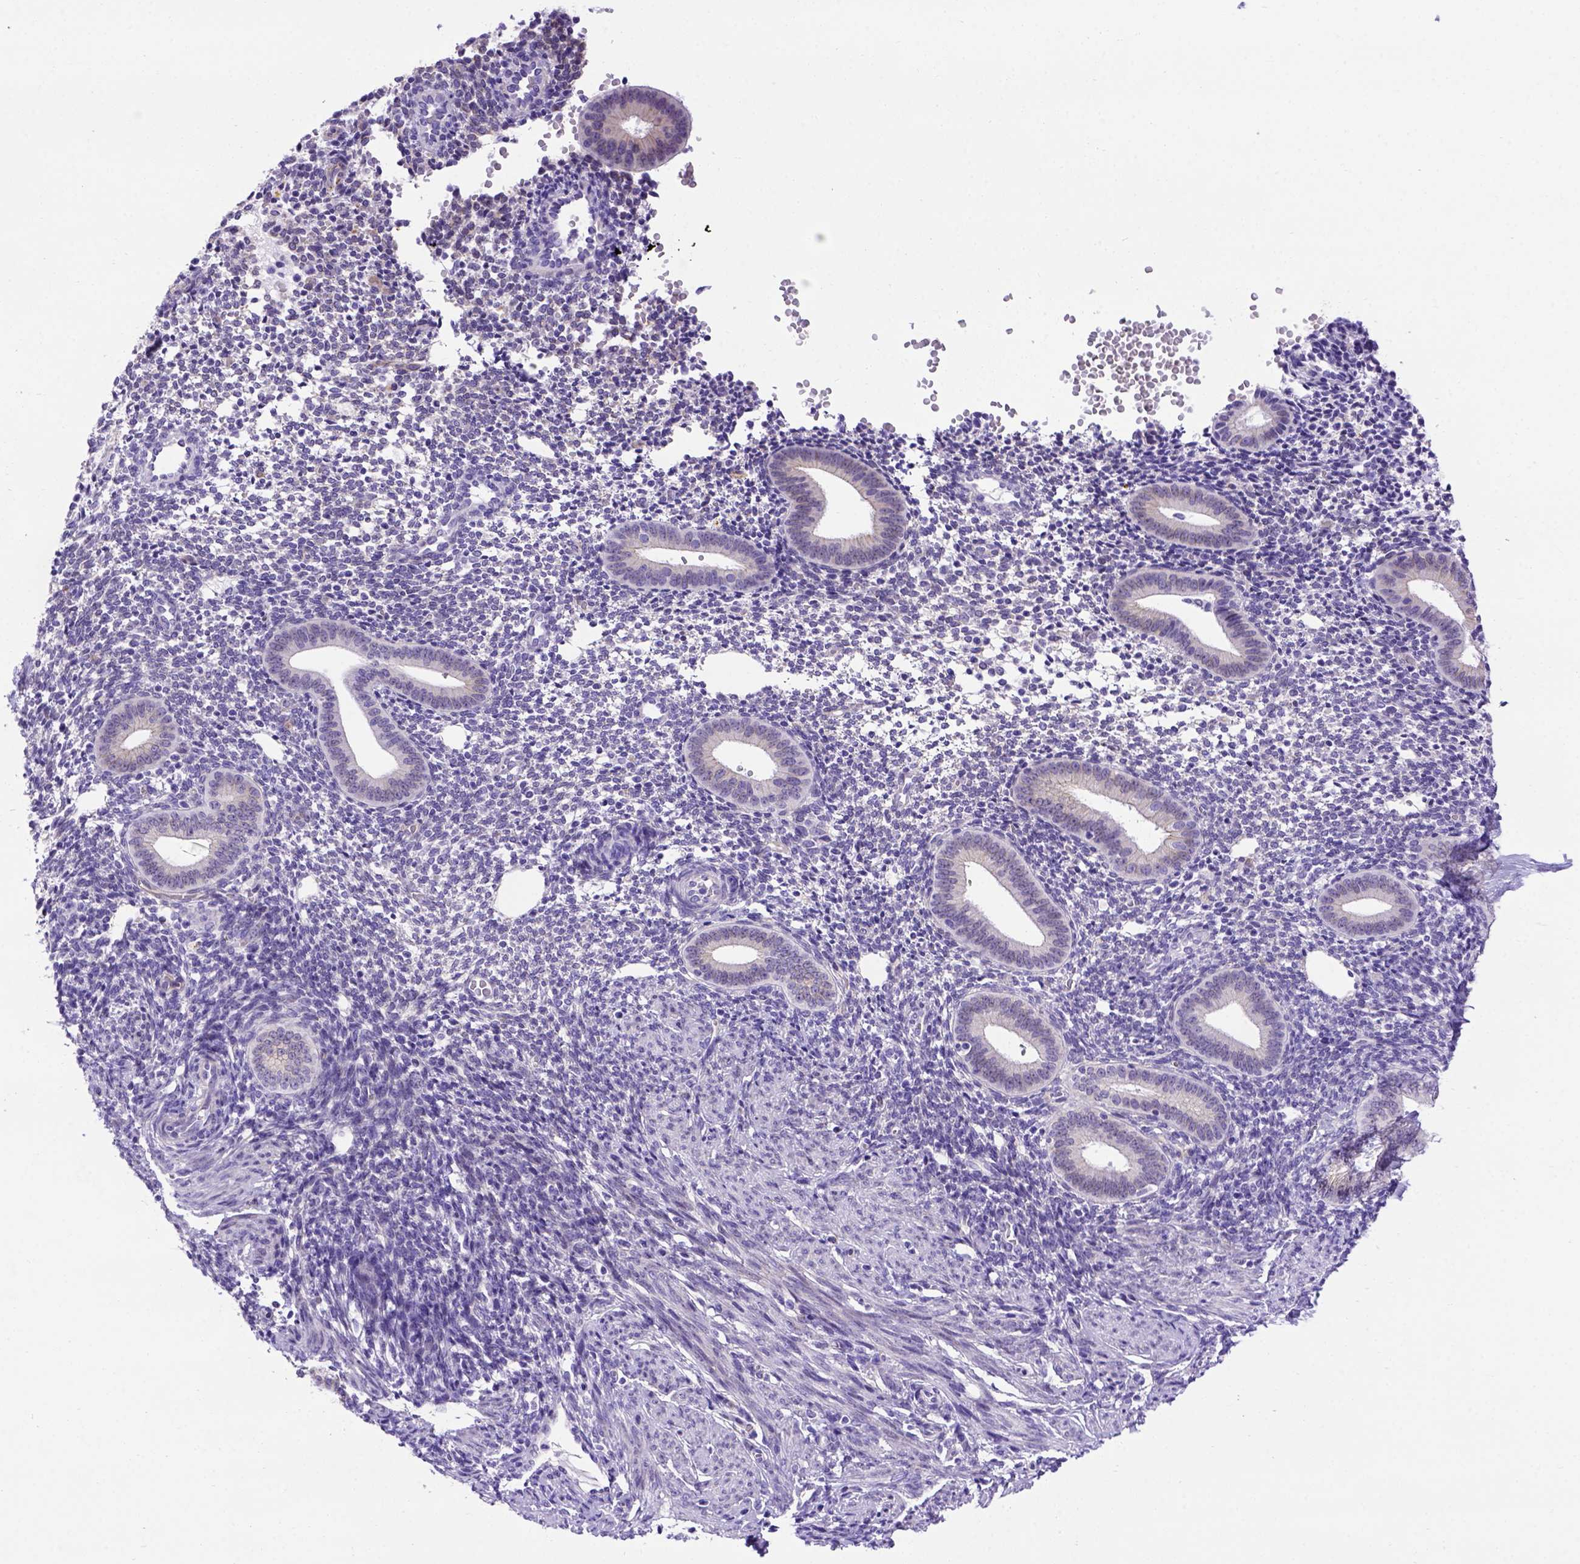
{"staining": {"intensity": "negative", "quantity": "none", "location": "none"}, "tissue": "endometrium", "cell_type": "Cells in endometrial stroma", "image_type": "normal", "snomed": [{"axis": "morphology", "description": "Normal tissue, NOS"}, {"axis": "topography", "description": "Endometrium"}], "caption": "Protein analysis of benign endometrium displays no significant staining in cells in endometrial stroma. (DAB (3,3'-diaminobenzidine) immunohistochemistry visualized using brightfield microscopy, high magnification).", "gene": "ADAM12", "patient": {"sex": "female", "age": 40}}